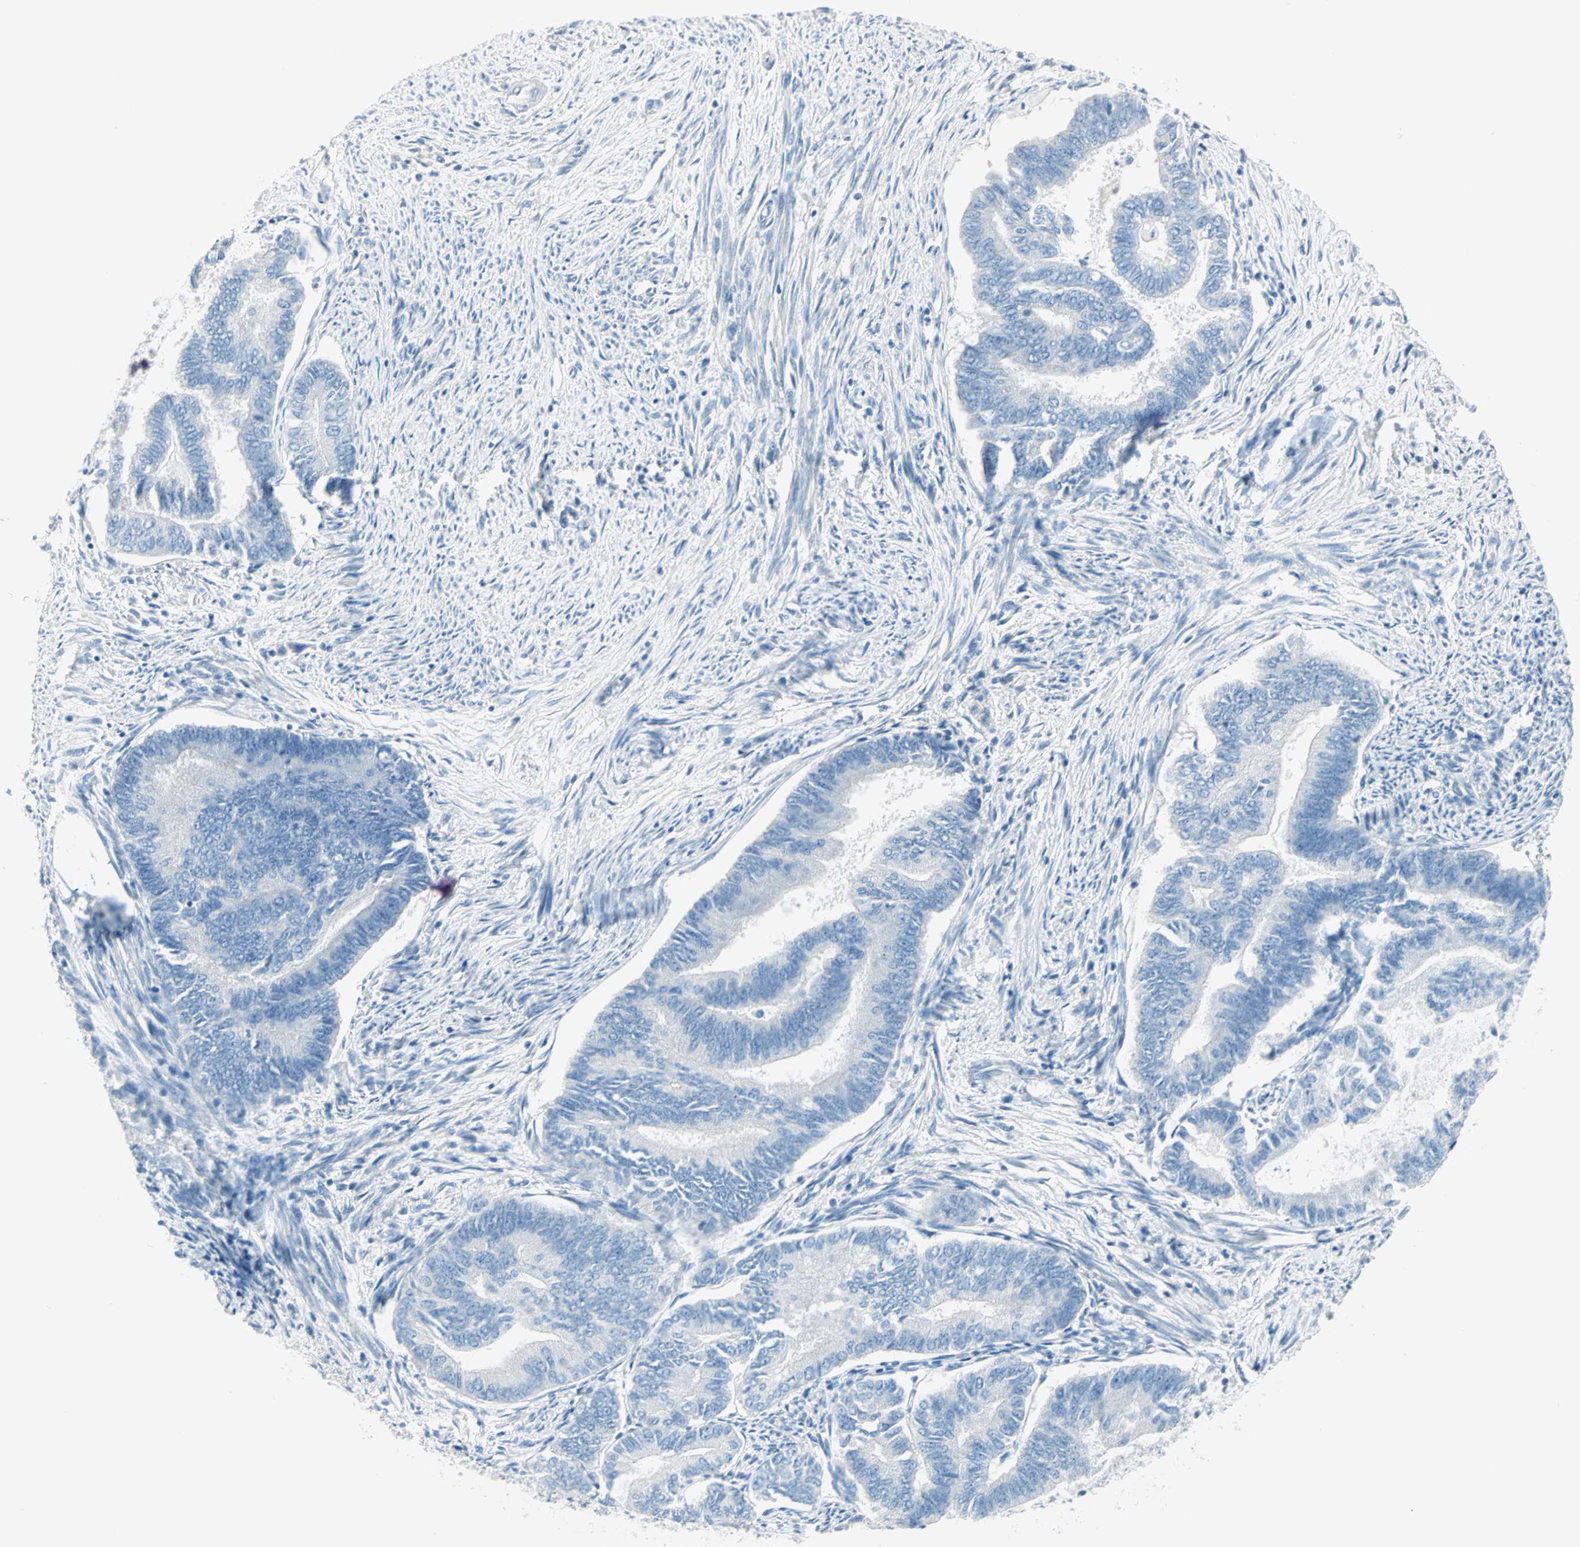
{"staining": {"intensity": "negative", "quantity": "none", "location": "none"}, "tissue": "endometrial cancer", "cell_type": "Tumor cells", "image_type": "cancer", "snomed": [{"axis": "morphology", "description": "Adenocarcinoma, NOS"}, {"axis": "topography", "description": "Endometrium"}], "caption": "This histopathology image is of endometrial cancer stained with immunohistochemistry (IHC) to label a protein in brown with the nuclei are counter-stained blue. There is no expression in tumor cells.", "gene": "SULT1C2", "patient": {"sex": "female", "age": 86}}